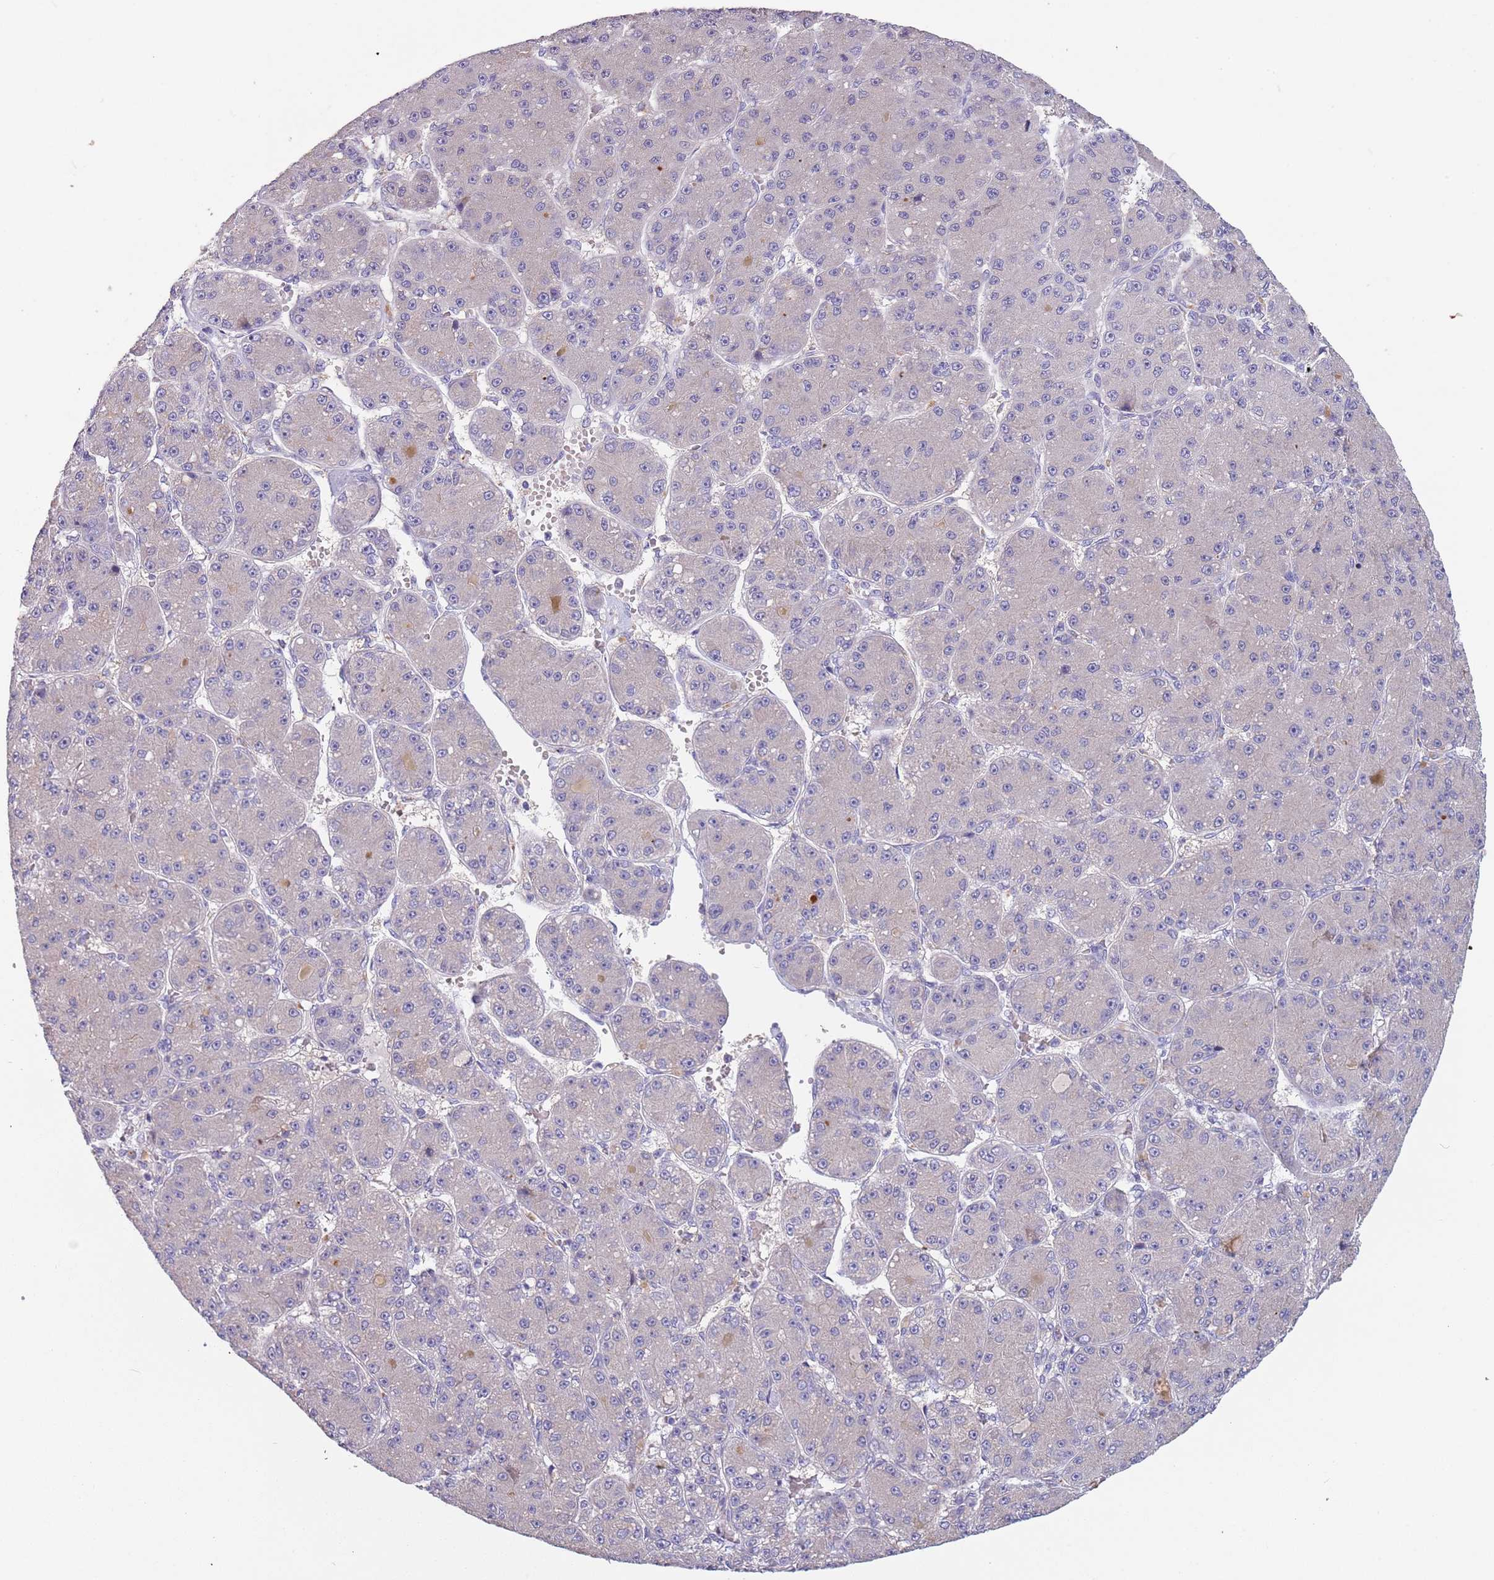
{"staining": {"intensity": "negative", "quantity": "none", "location": "none"}, "tissue": "liver cancer", "cell_type": "Tumor cells", "image_type": "cancer", "snomed": [{"axis": "morphology", "description": "Carcinoma, Hepatocellular, NOS"}, {"axis": "topography", "description": "Liver"}], "caption": "This is an immunohistochemistry image of hepatocellular carcinoma (liver). There is no positivity in tumor cells.", "gene": "MAN1C1", "patient": {"sex": "male", "age": 67}}